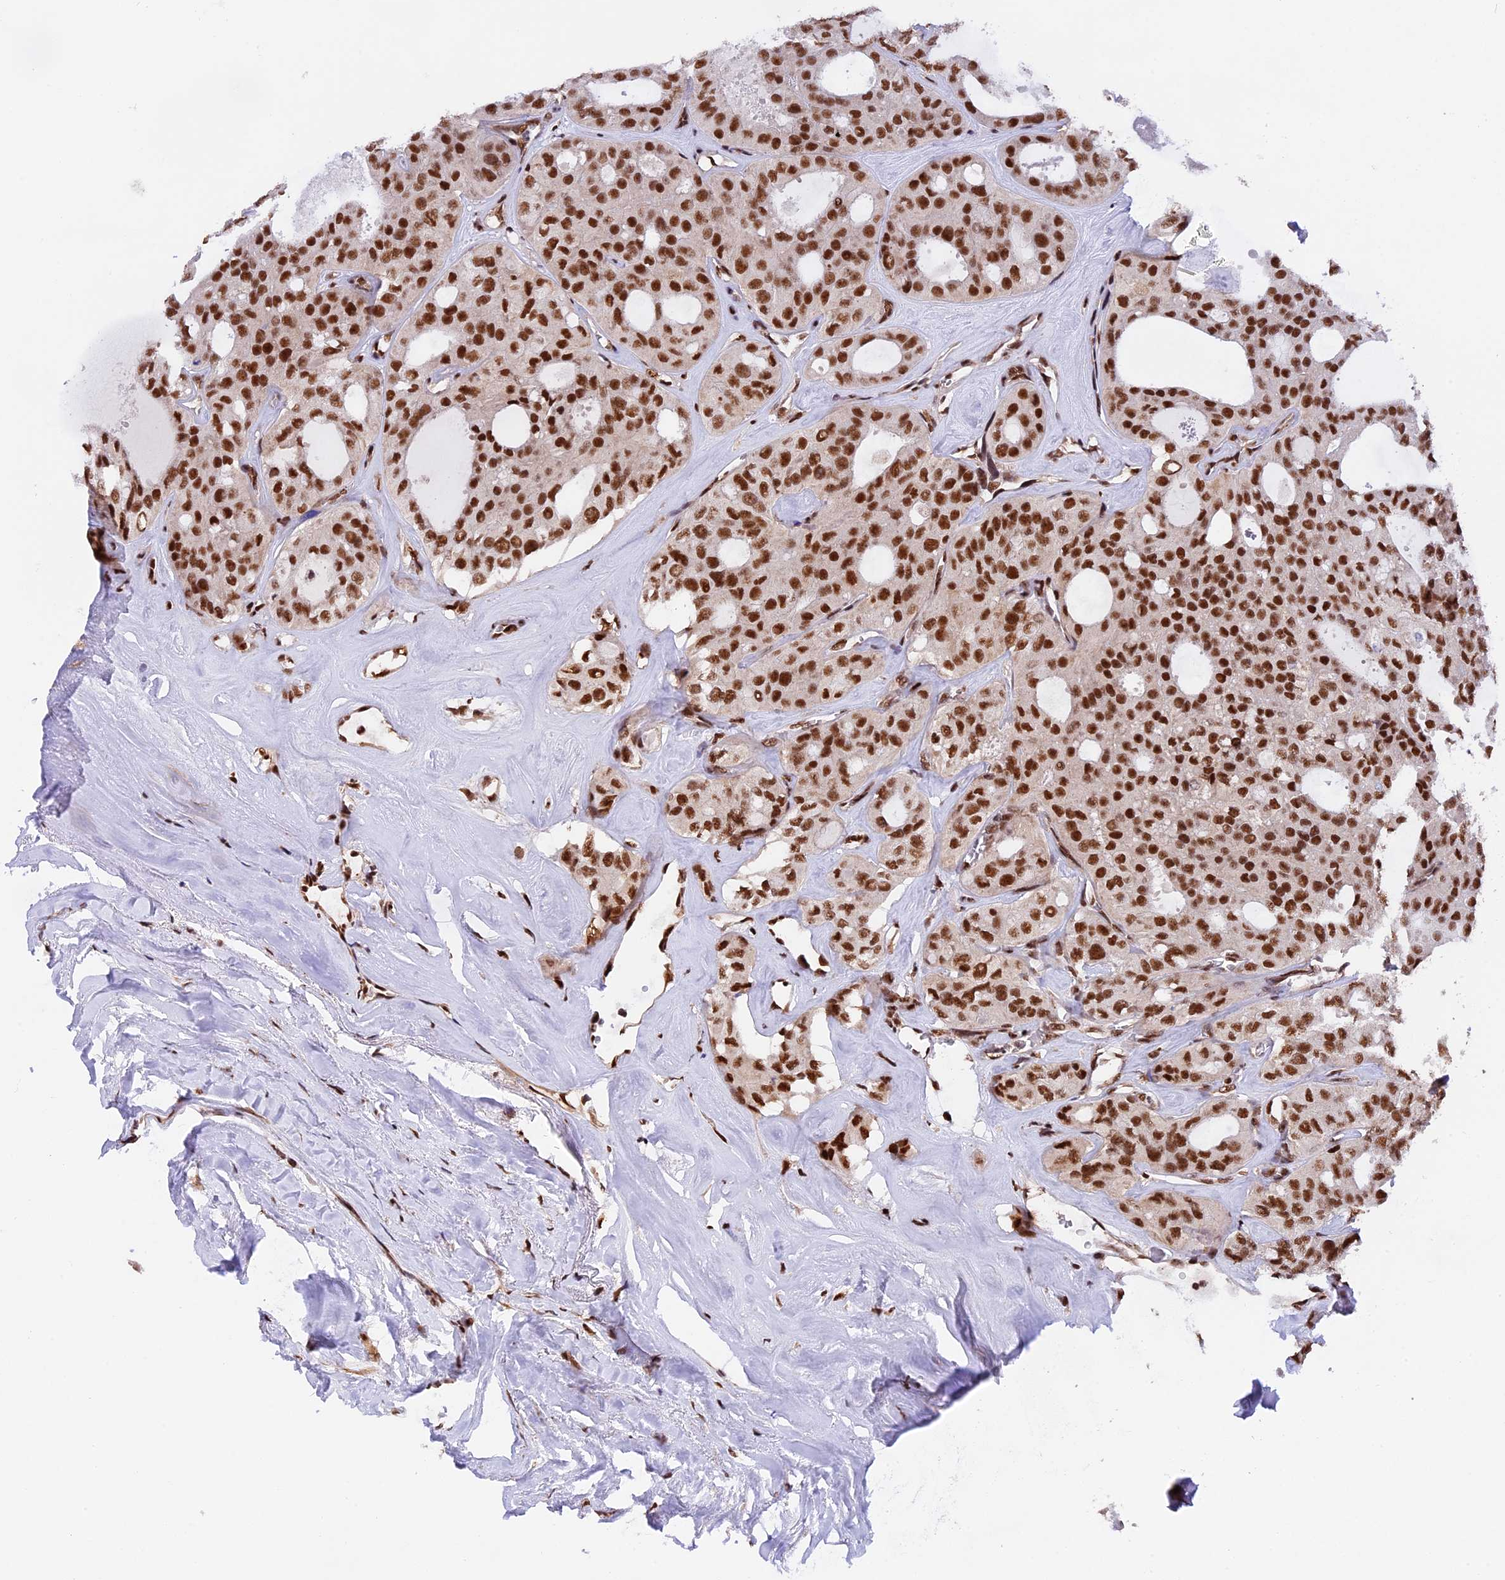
{"staining": {"intensity": "strong", "quantity": ">75%", "location": "nuclear"}, "tissue": "thyroid cancer", "cell_type": "Tumor cells", "image_type": "cancer", "snomed": [{"axis": "morphology", "description": "Follicular adenoma carcinoma, NOS"}, {"axis": "topography", "description": "Thyroid gland"}], "caption": "Immunohistochemistry histopathology image of human follicular adenoma carcinoma (thyroid) stained for a protein (brown), which exhibits high levels of strong nuclear expression in approximately >75% of tumor cells.", "gene": "RAMAC", "patient": {"sex": "male", "age": 75}}